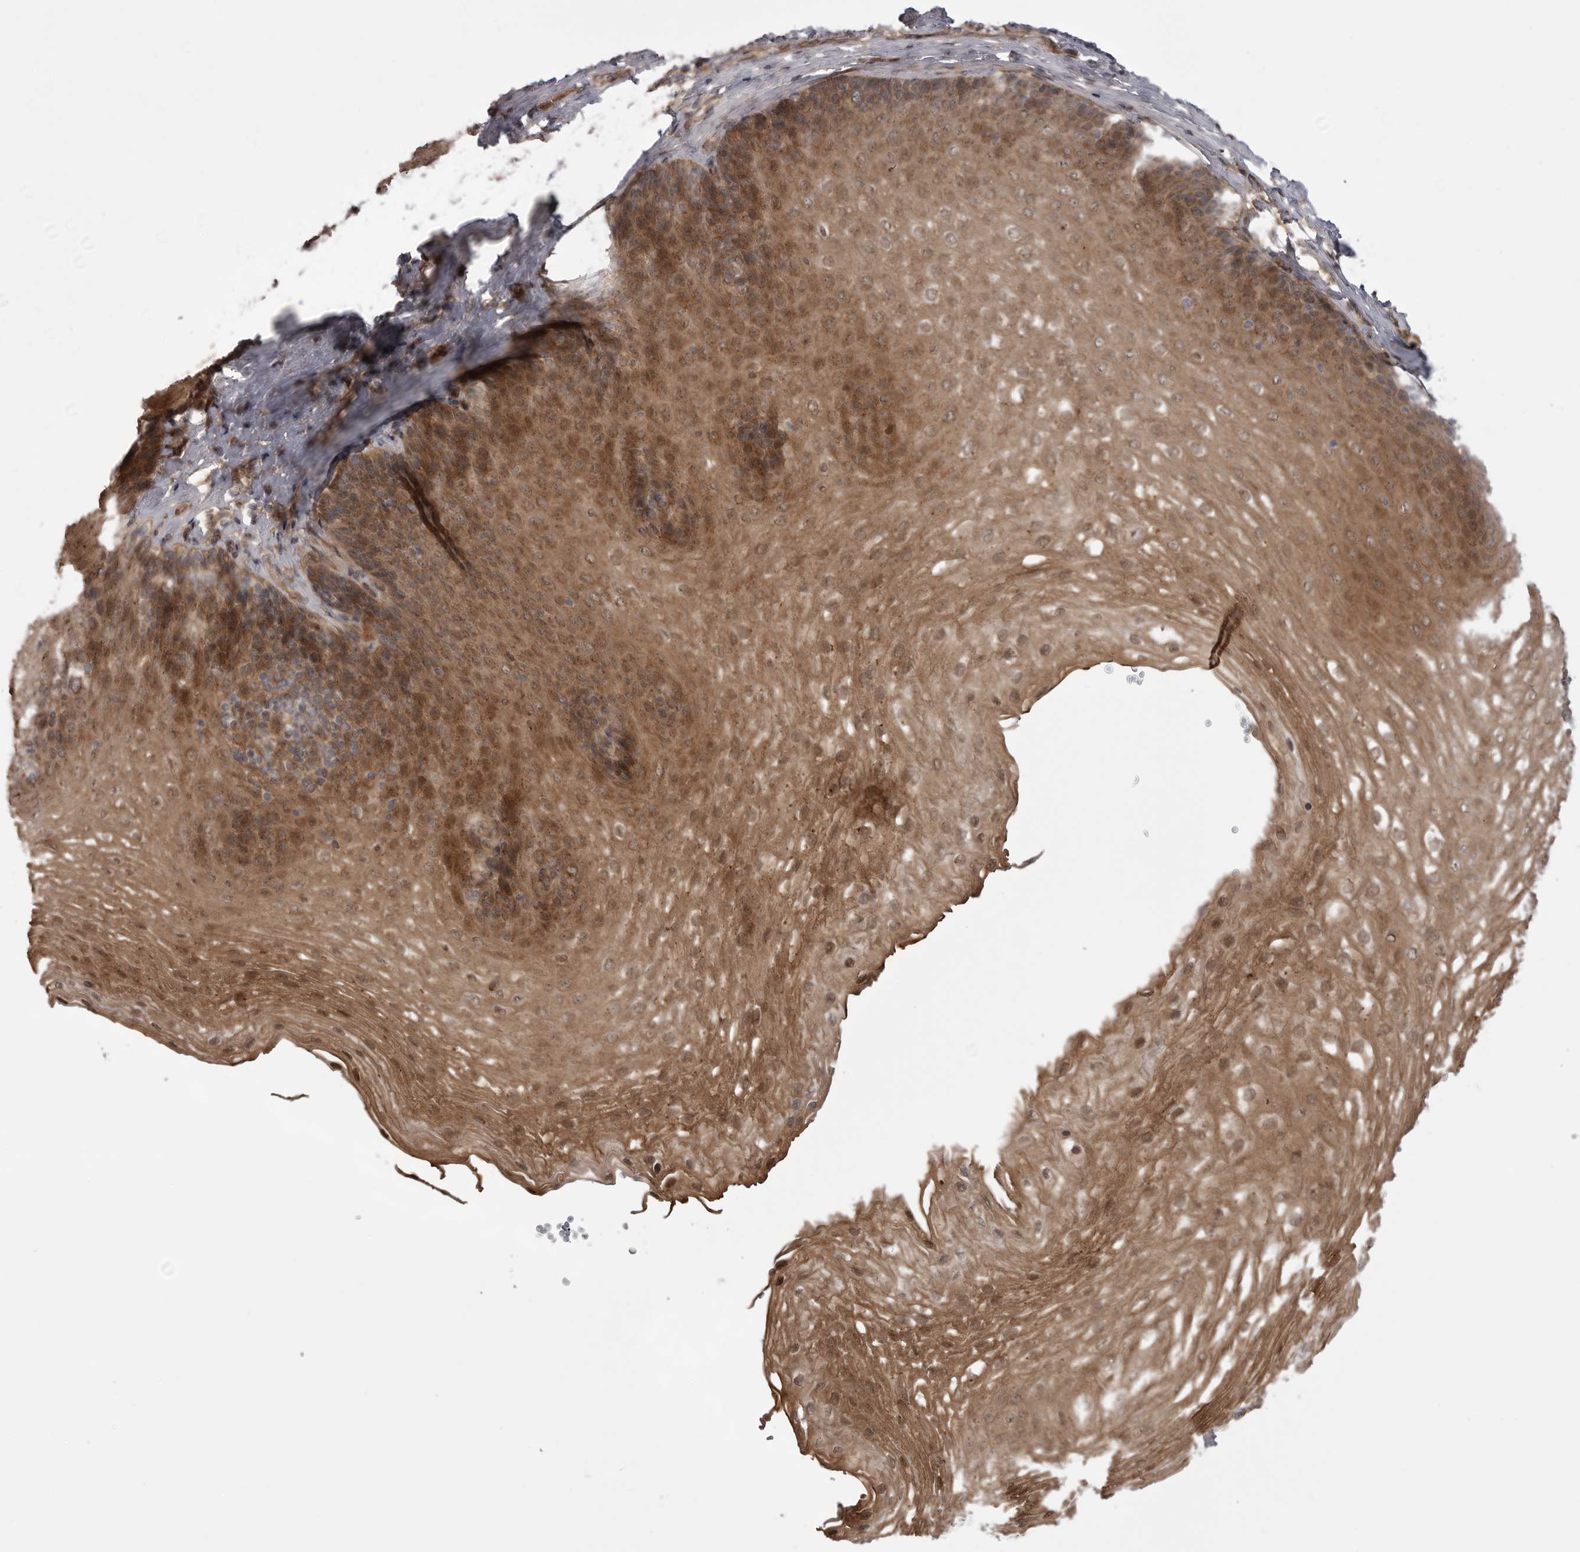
{"staining": {"intensity": "moderate", "quantity": ">75%", "location": "cytoplasmic/membranous,nuclear"}, "tissue": "esophagus", "cell_type": "Squamous epithelial cells", "image_type": "normal", "snomed": [{"axis": "morphology", "description": "Normal tissue, NOS"}, {"axis": "topography", "description": "Esophagus"}], "caption": "Moderate cytoplasmic/membranous,nuclear staining for a protein is identified in approximately >75% of squamous epithelial cells of unremarkable esophagus using immunohistochemistry.", "gene": "PDCL", "patient": {"sex": "female", "age": 66}}